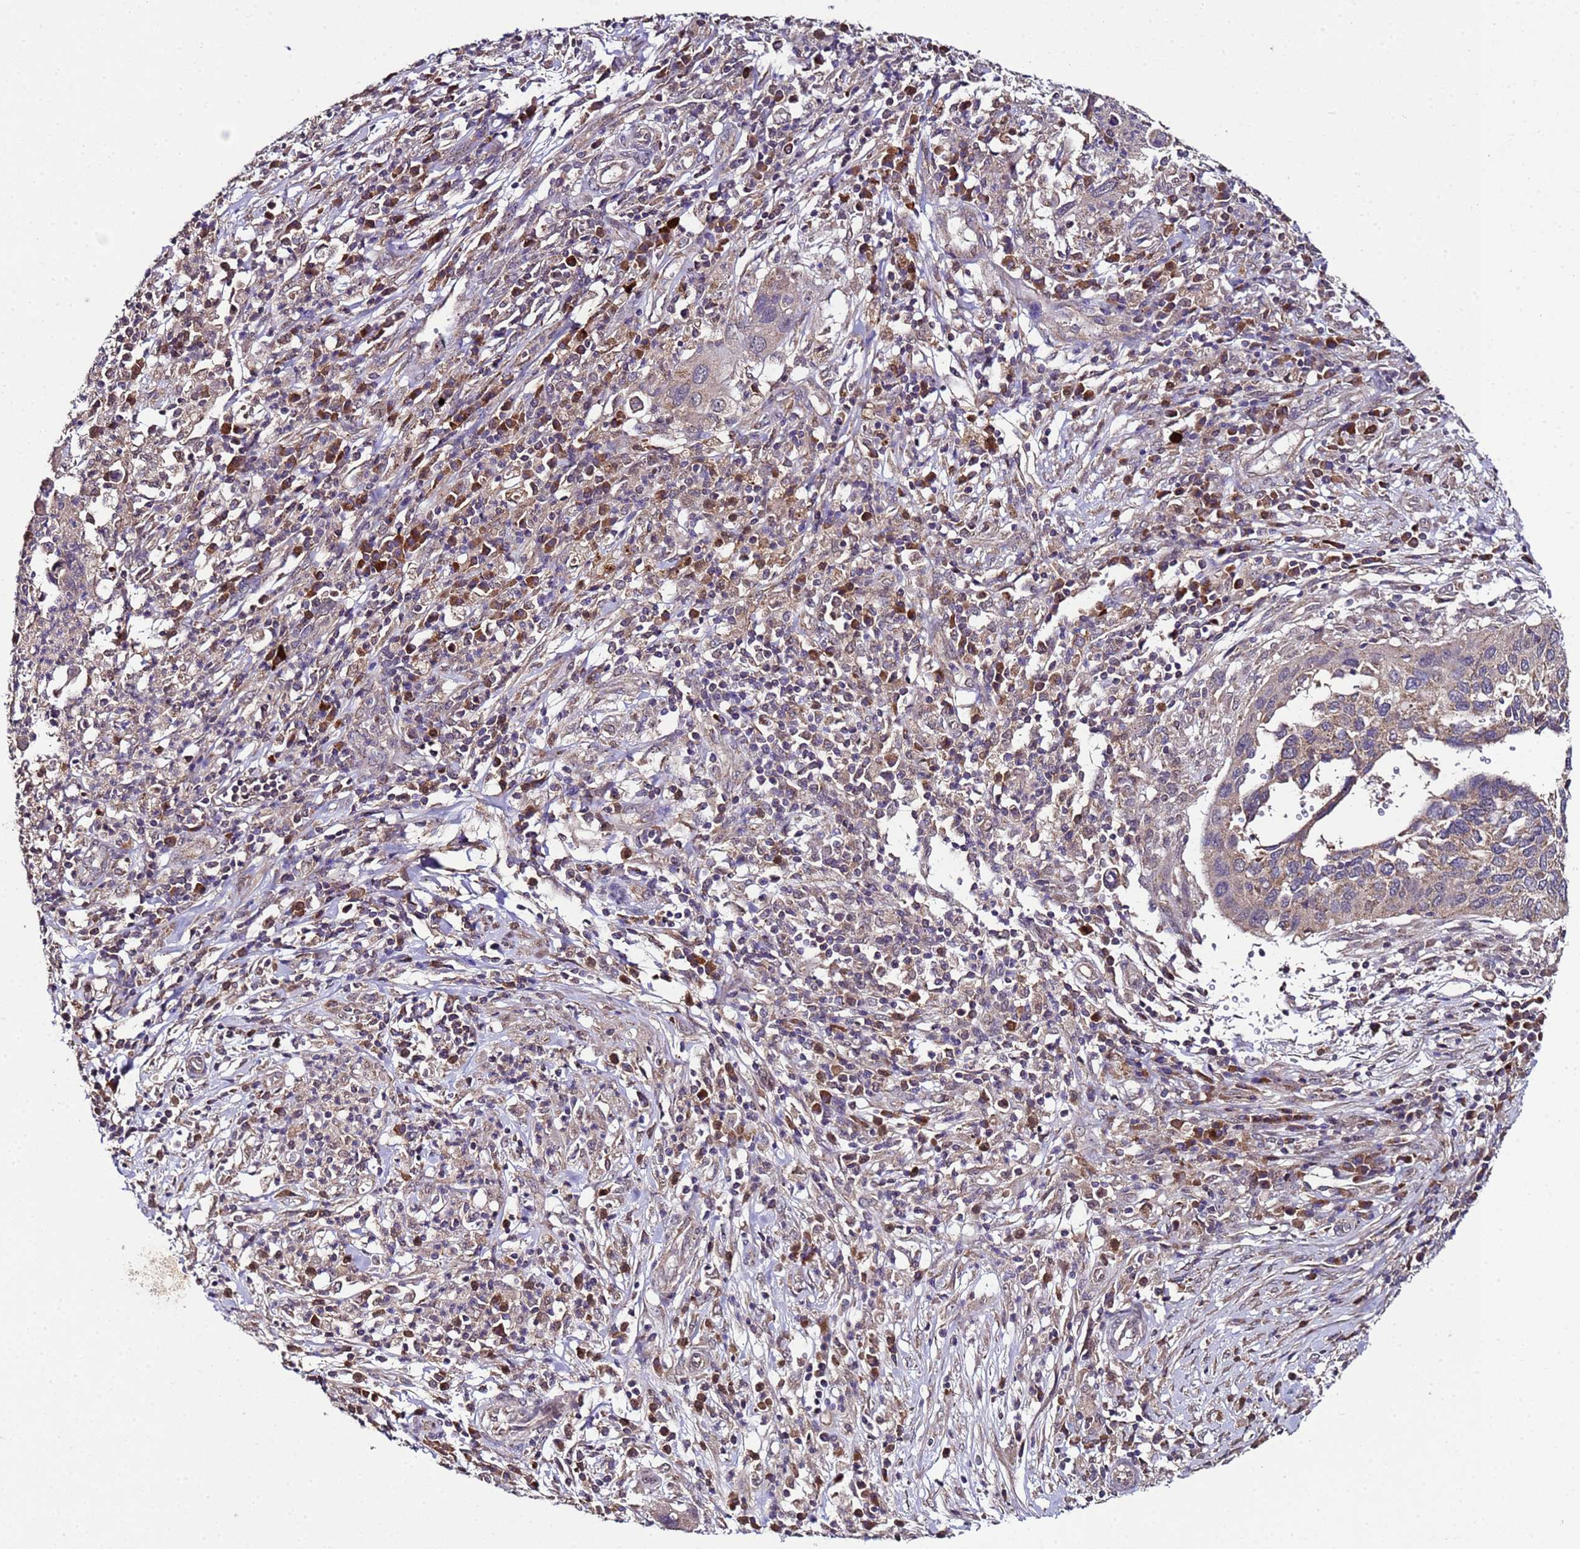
{"staining": {"intensity": "moderate", "quantity": "25%-75%", "location": "cytoplasmic/membranous"}, "tissue": "cervical cancer", "cell_type": "Tumor cells", "image_type": "cancer", "snomed": [{"axis": "morphology", "description": "Squamous cell carcinoma, NOS"}, {"axis": "topography", "description": "Cervix"}], "caption": "High-power microscopy captured an immunohistochemistry micrograph of cervical squamous cell carcinoma, revealing moderate cytoplasmic/membranous positivity in about 25%-75% of tumor cells.", "gene": "HSPBAP1", "patient": {"sex": "female", "age": 38}}